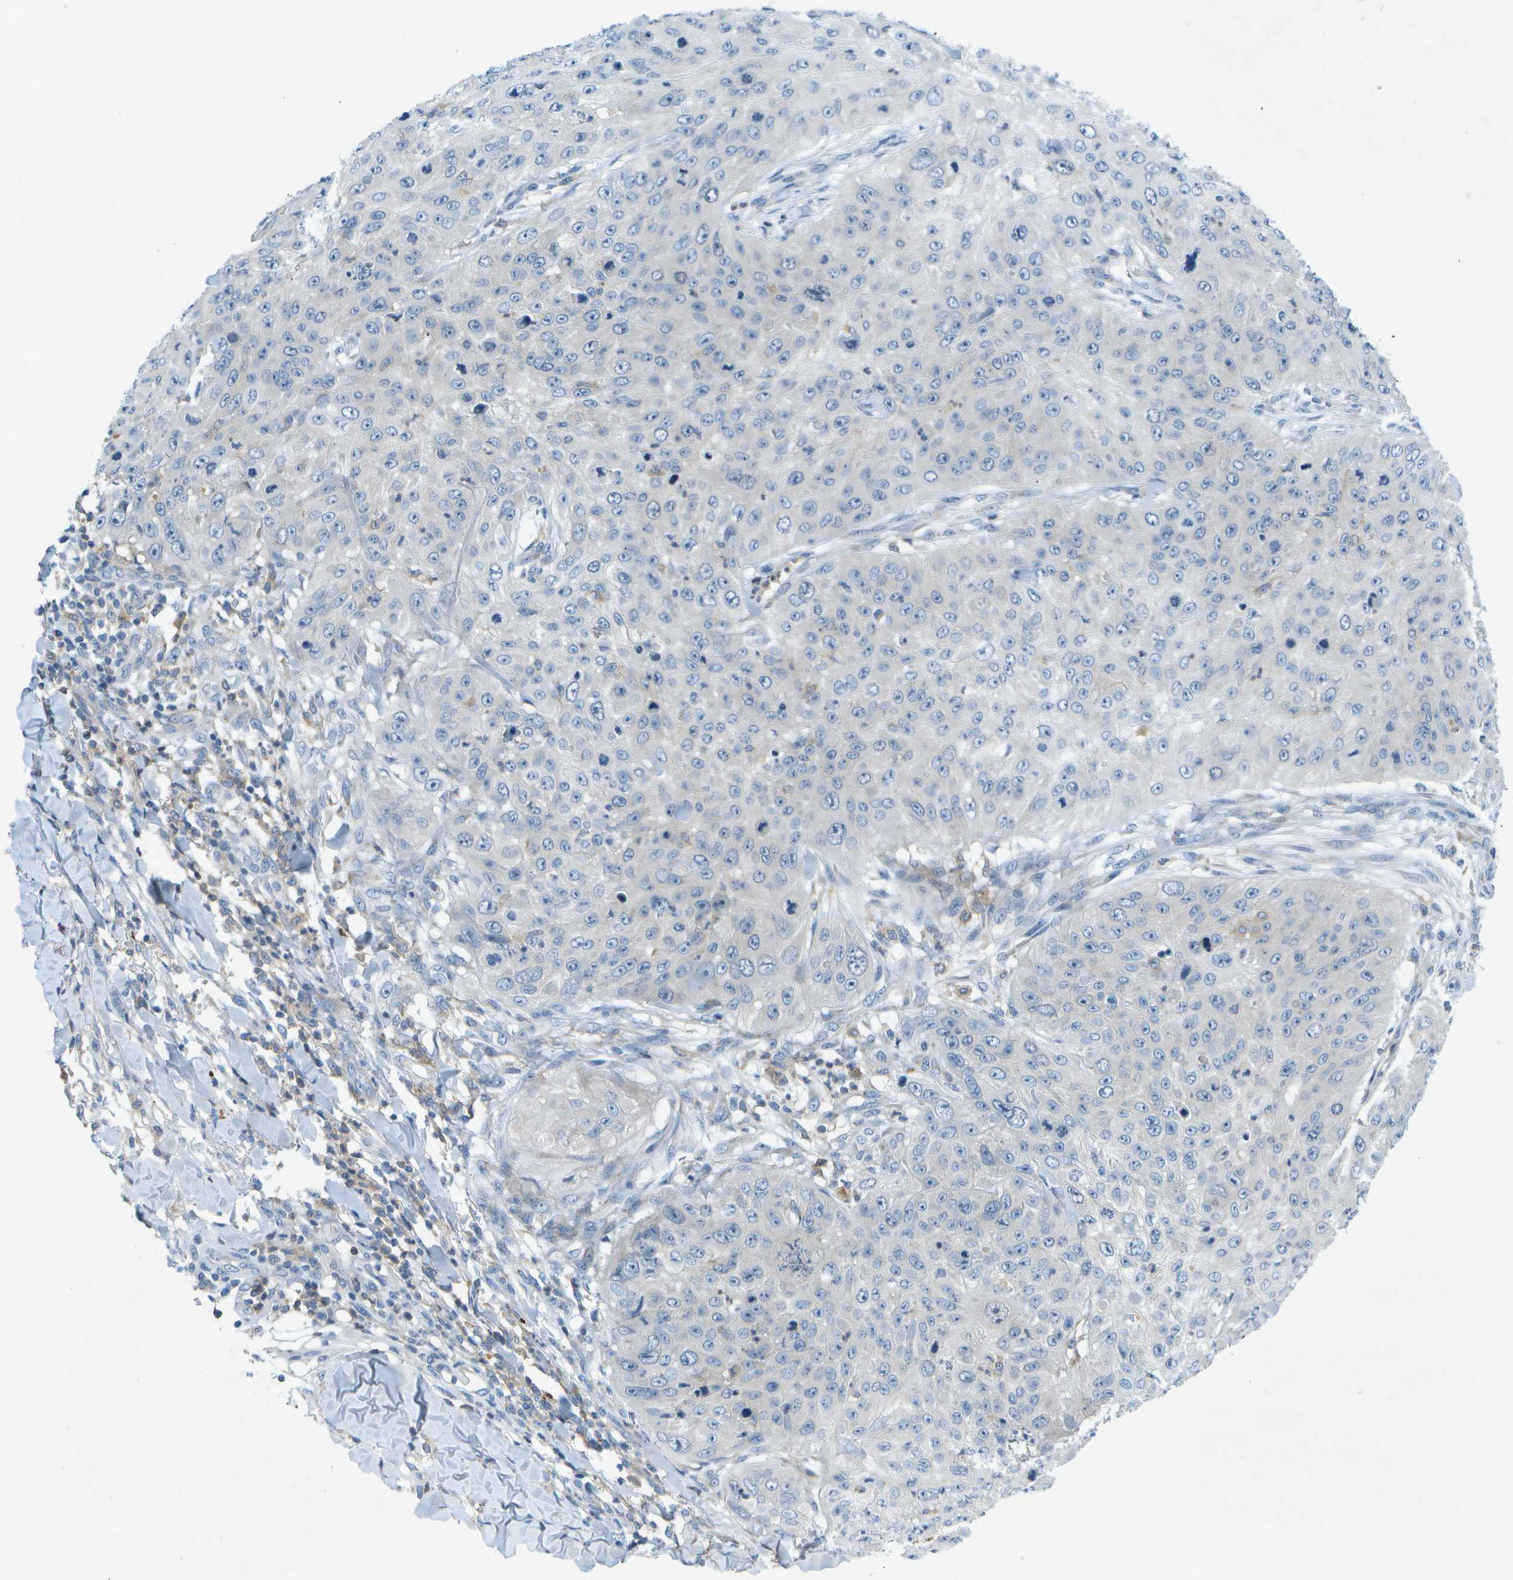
{"staining": {"intensity": "negative", "quantity": "none", "location": "none"}, "tissue": "skin cancer", "cell_type": "Tumor cells", "image_type": "cancer", "snomed": [{"axis": "morphology", "description": "Squamous cell carcinoma, NOS"}, {"axis": "topography", "description": "Skin"}], "caption": "Tumor cells show no significant protein expression in squamous cell carcinoma (skin).", "gene": "WNK2", "patient": {"sex": "female", "age": 80}}